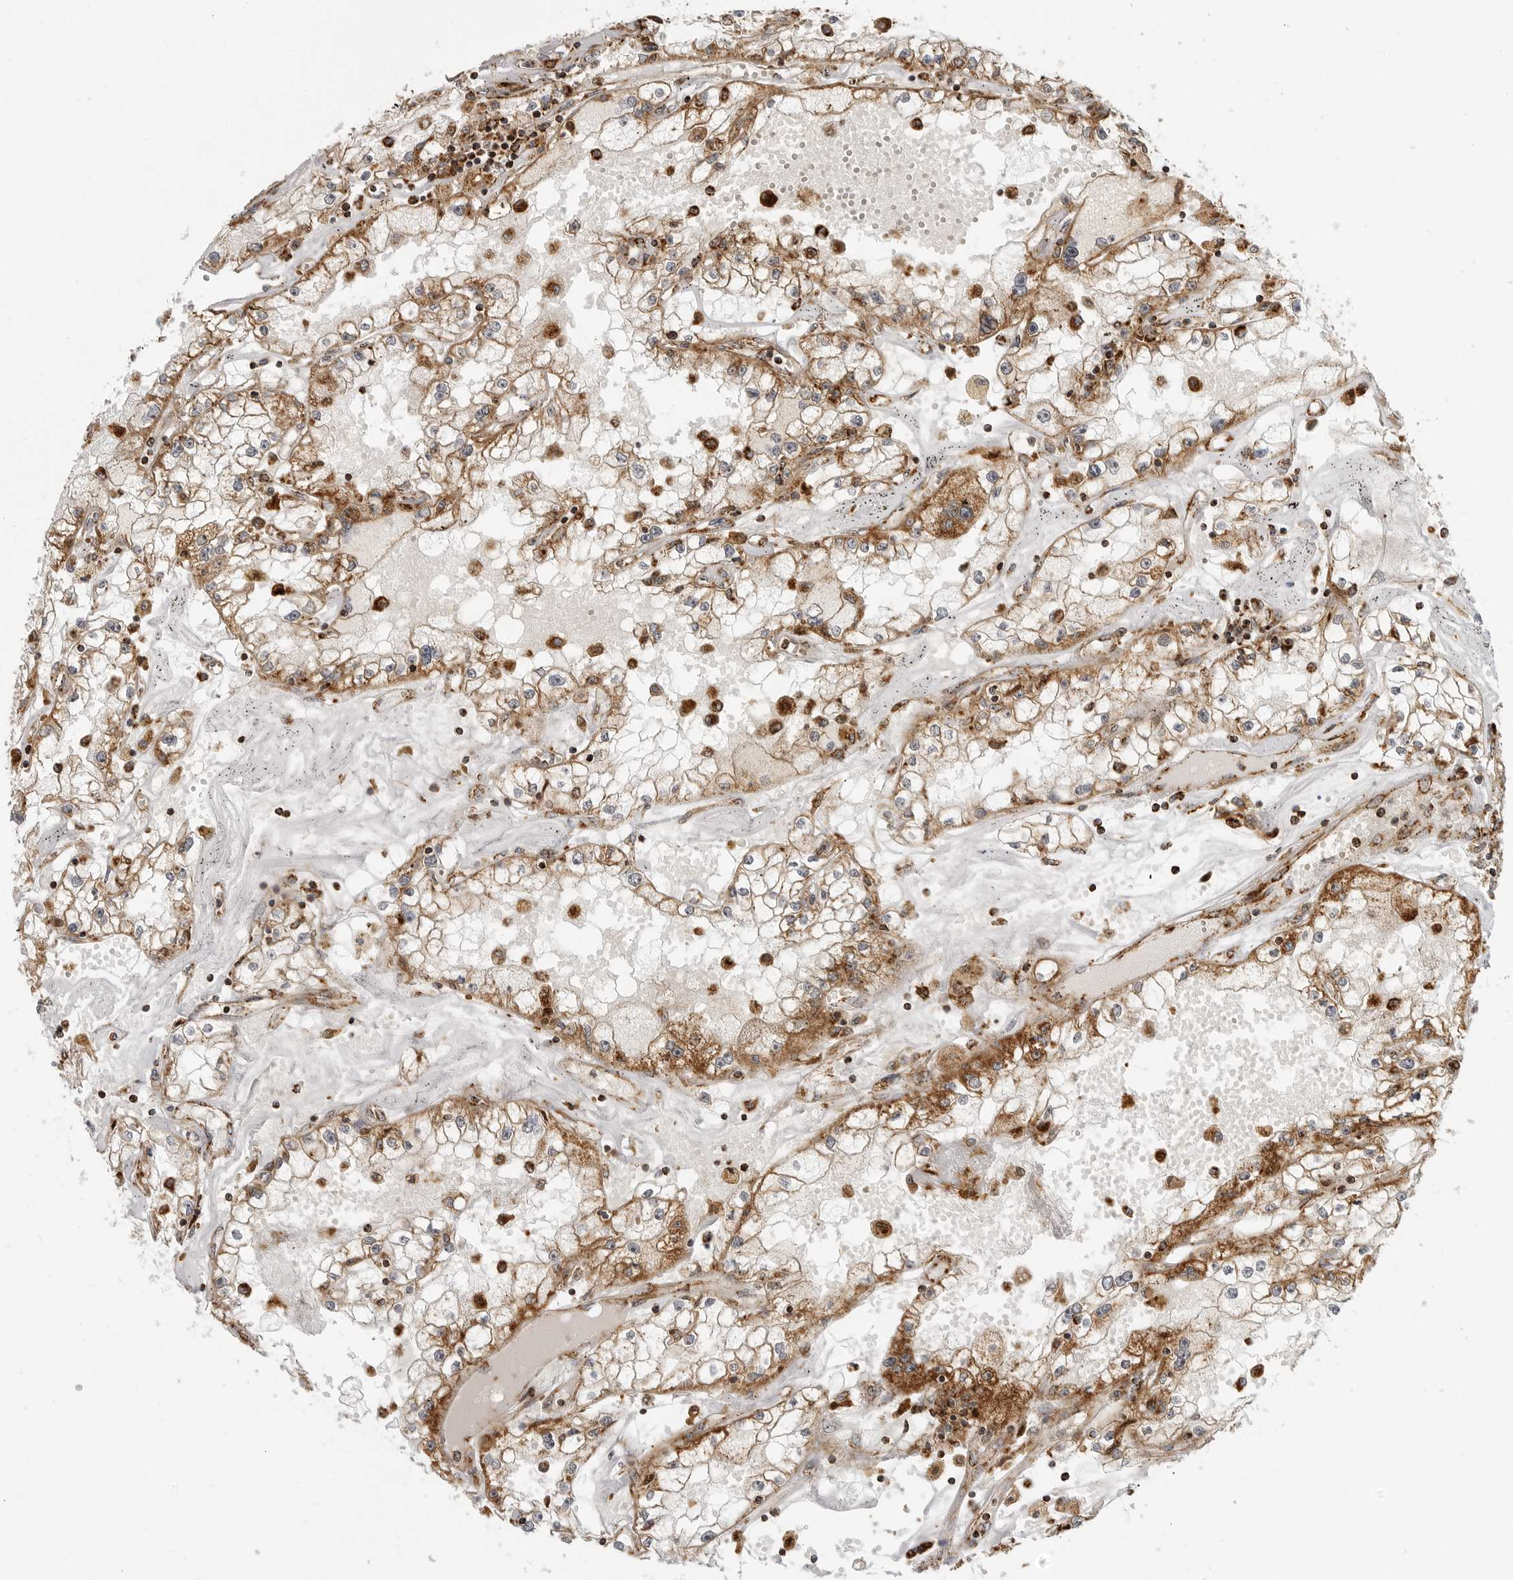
{"staining": {"intensity": "moderate", "quantity": ">75%", "location": "cytoplasmic/membranous"}, "tissue": "renal cancer", "cell_type": "Tumor cells", "image_type": "cancer", "snomed": [{"axis": "morphology", "description": "Adenocarcinoma, NOS"}, {"axis": "topography", "description": "Kidney"}], "caption": "Protein expression by immunohistochemistry (IHC) reveals moderate cytoplasmic/membranous expression in about >75% of tumor cells in renal cancer. Using DAB (brown) and hematoxylin (blue) stains, captured at high magnification using brightfield microscopy.", "gene": "BMP2K", "patient": {"sex": "male", "age": 56}}